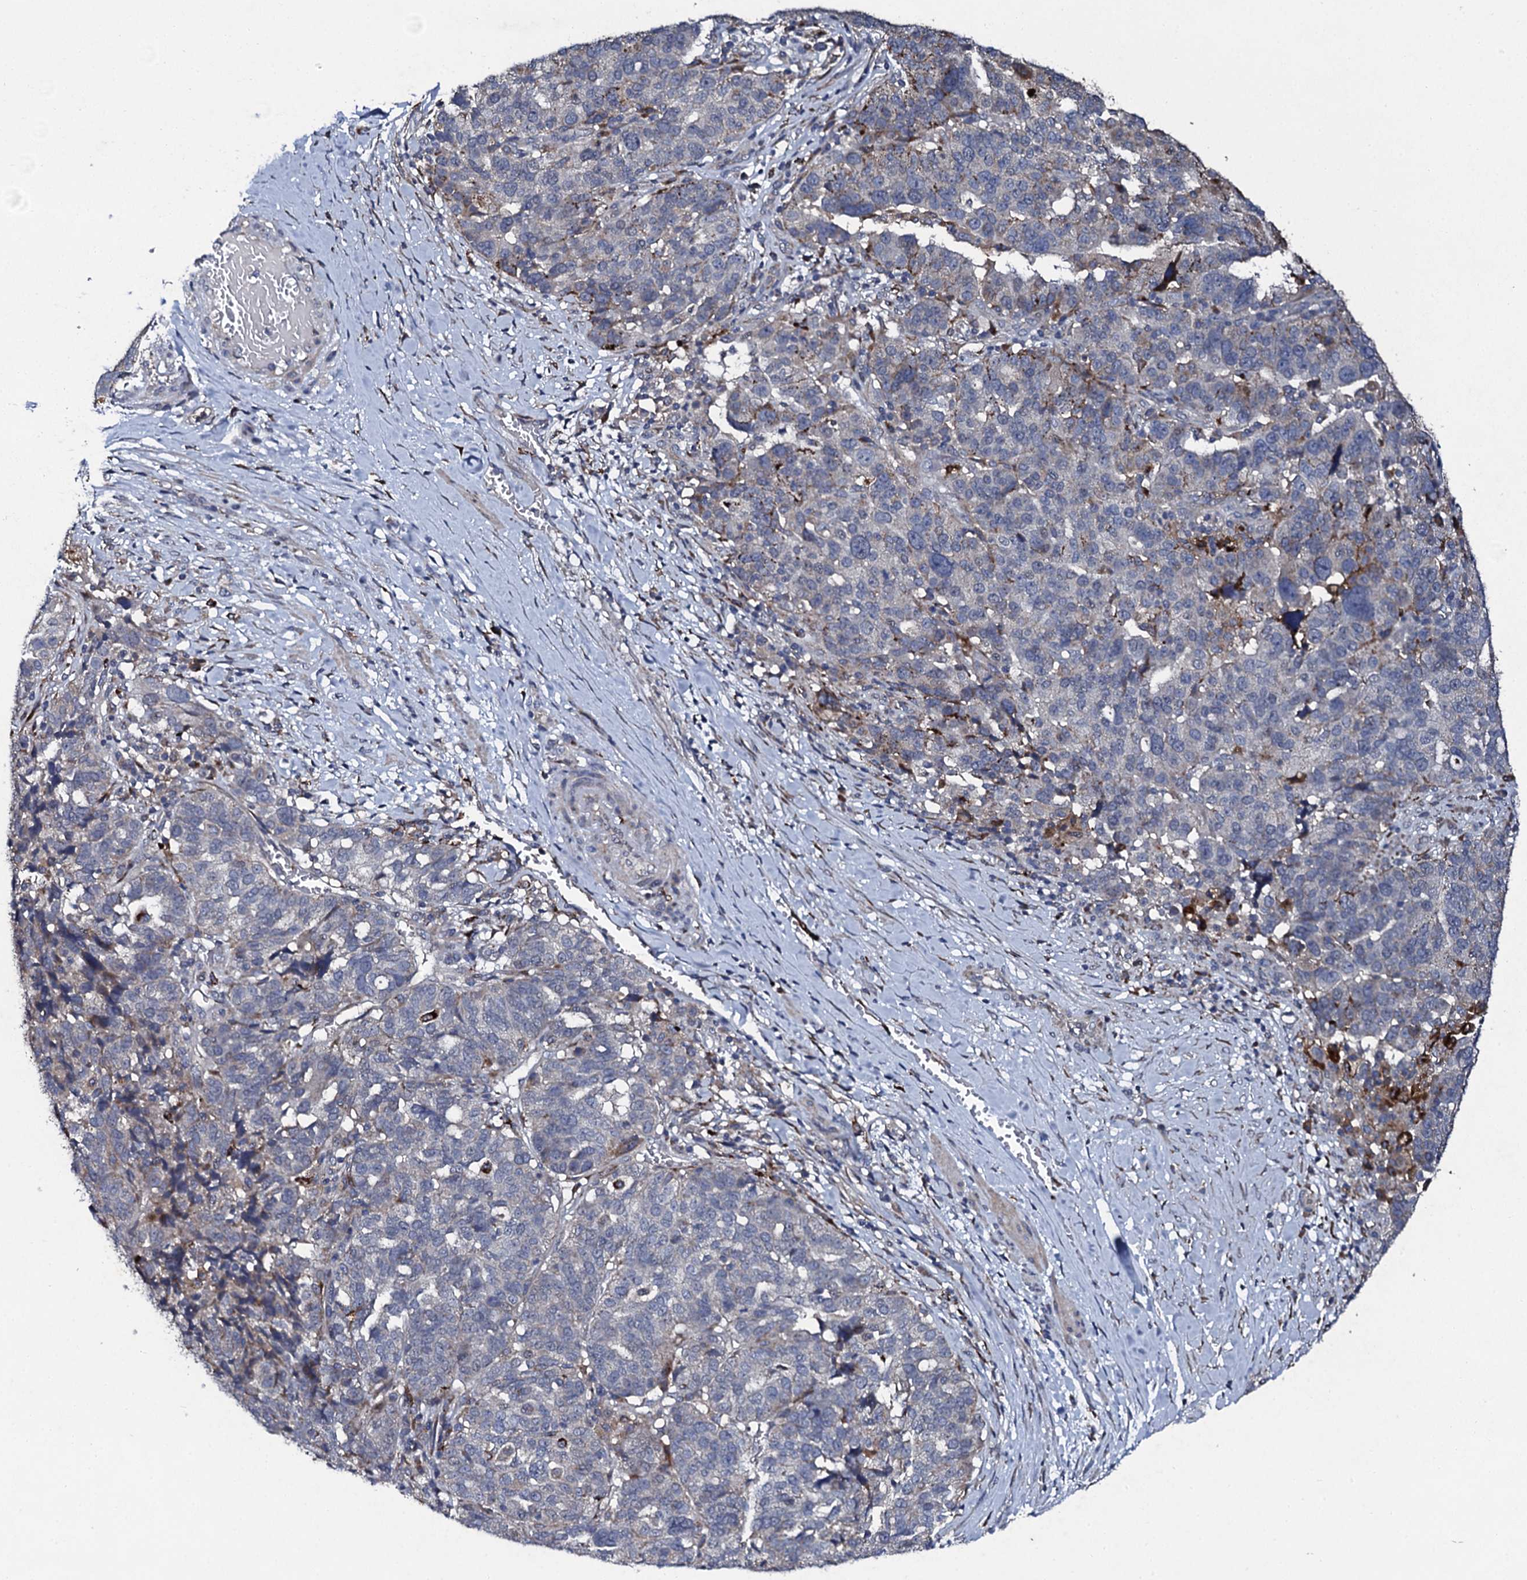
{"staining": {"intensity": "weak", "quantity": "<25%", "location": "cytoplasmic/membranous"}, "tissue": "ovarian cancer", "cell_type": "Tumor cells", "image_type": "cancer", "snomed": [{"axis": "morphology", "description": "Cystadenocarcinoma, serous, NOS"}, {"axis": "topography", "description": "Ovary"}], "caption": "Tumor cells are negative for protein expression in human ovarian serous cystadenocarcinoma.", "gene": "LRRC28", "patient": {"sex": "female", "age": 59}}